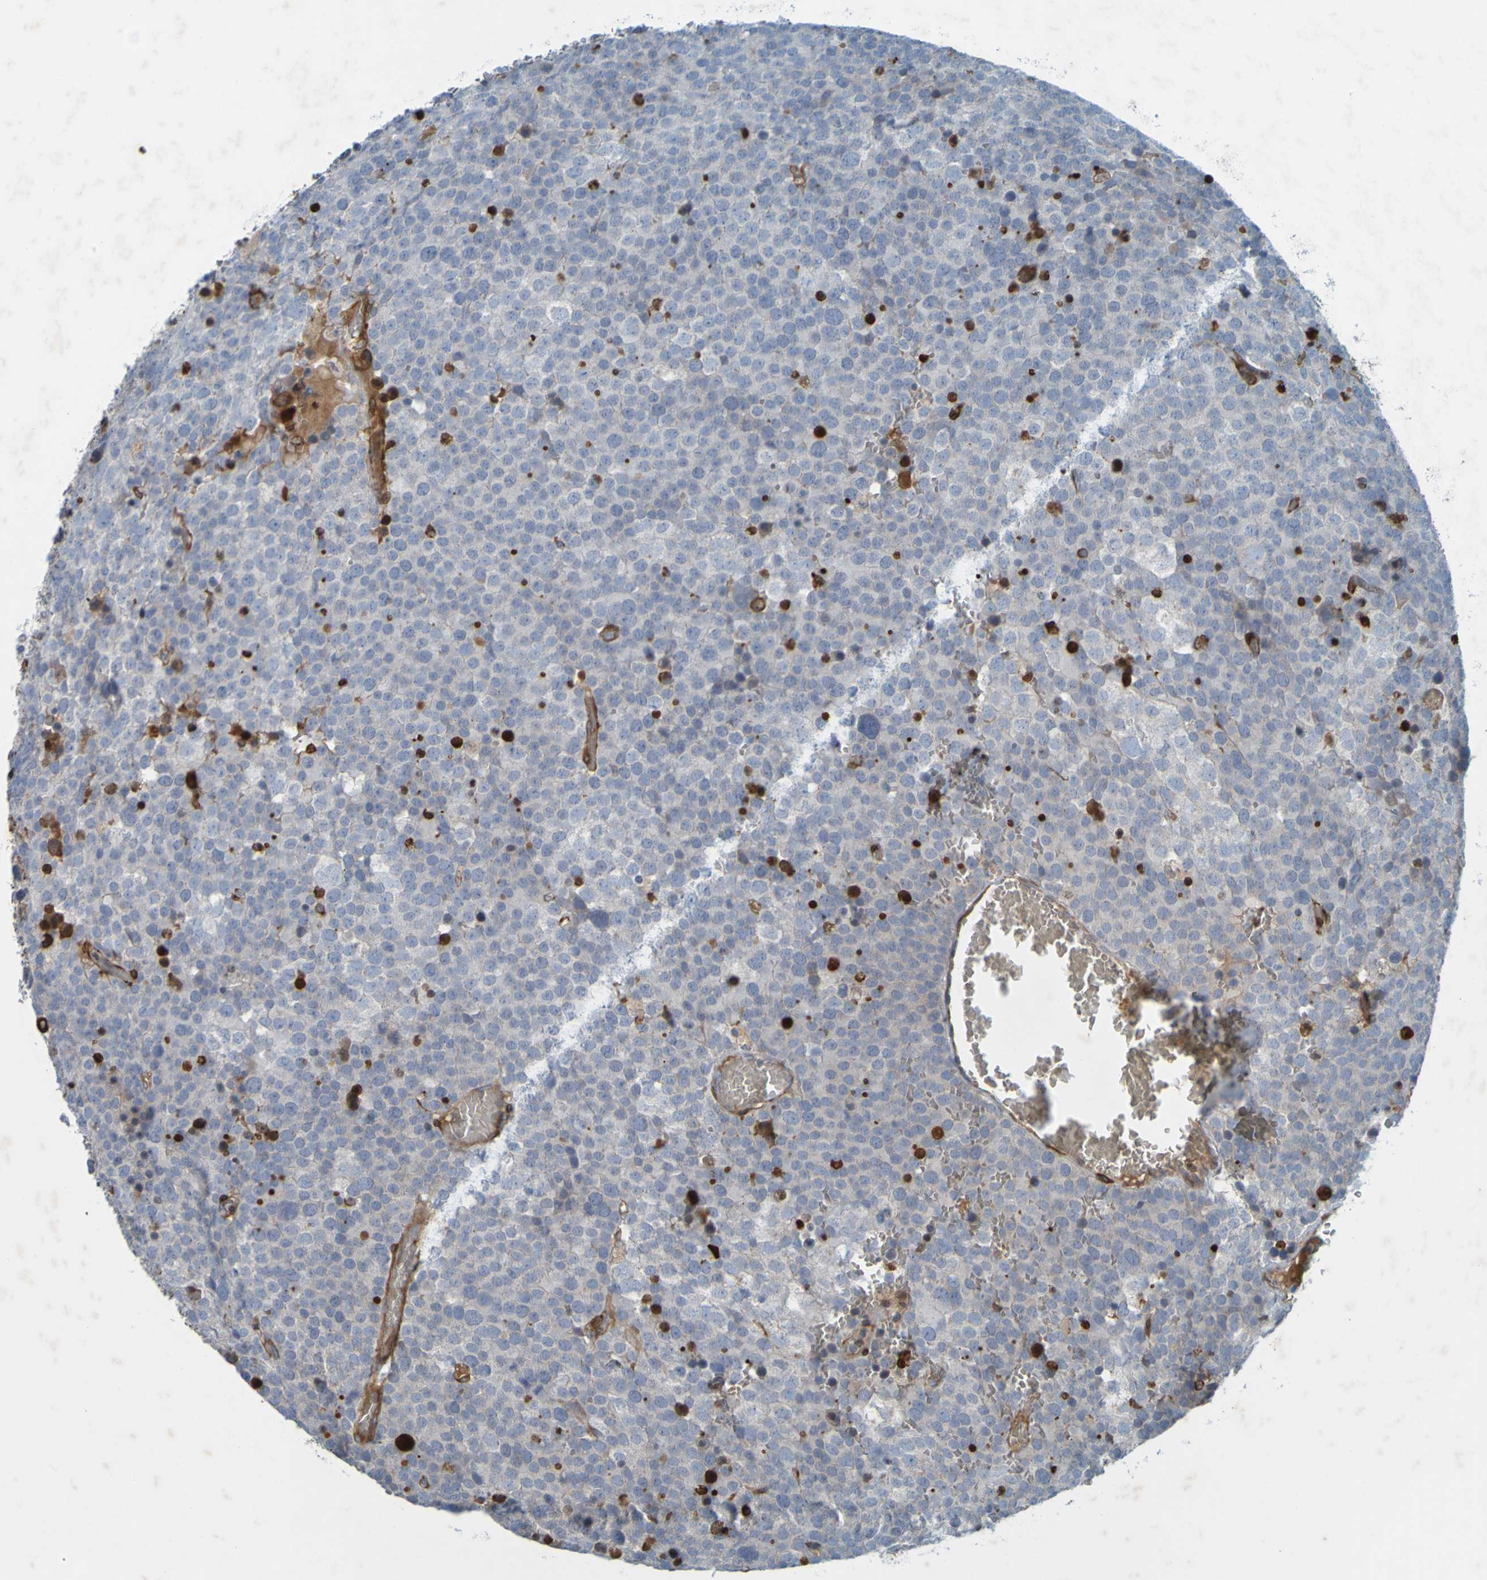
{"staining": {"intensity": "negative", "quantity": "none", "location": "none"}, "tissue": "testis cancer", "cell_type": "Tumor cells", "image_type": "cancer", "snomed": [{"axis": "morphology", "description": "Seminoma, NOS"}, {"axis": "topography", "description": "Testis"}], "caption": "Tumor cells are negative for brown protein staining in testis cancer. (DAB immunohistochemistry visualized using brightfield microscopy, high magnification).", "gene": "GUCY1A1", "patient": {"sex": "male", "age": 71}}